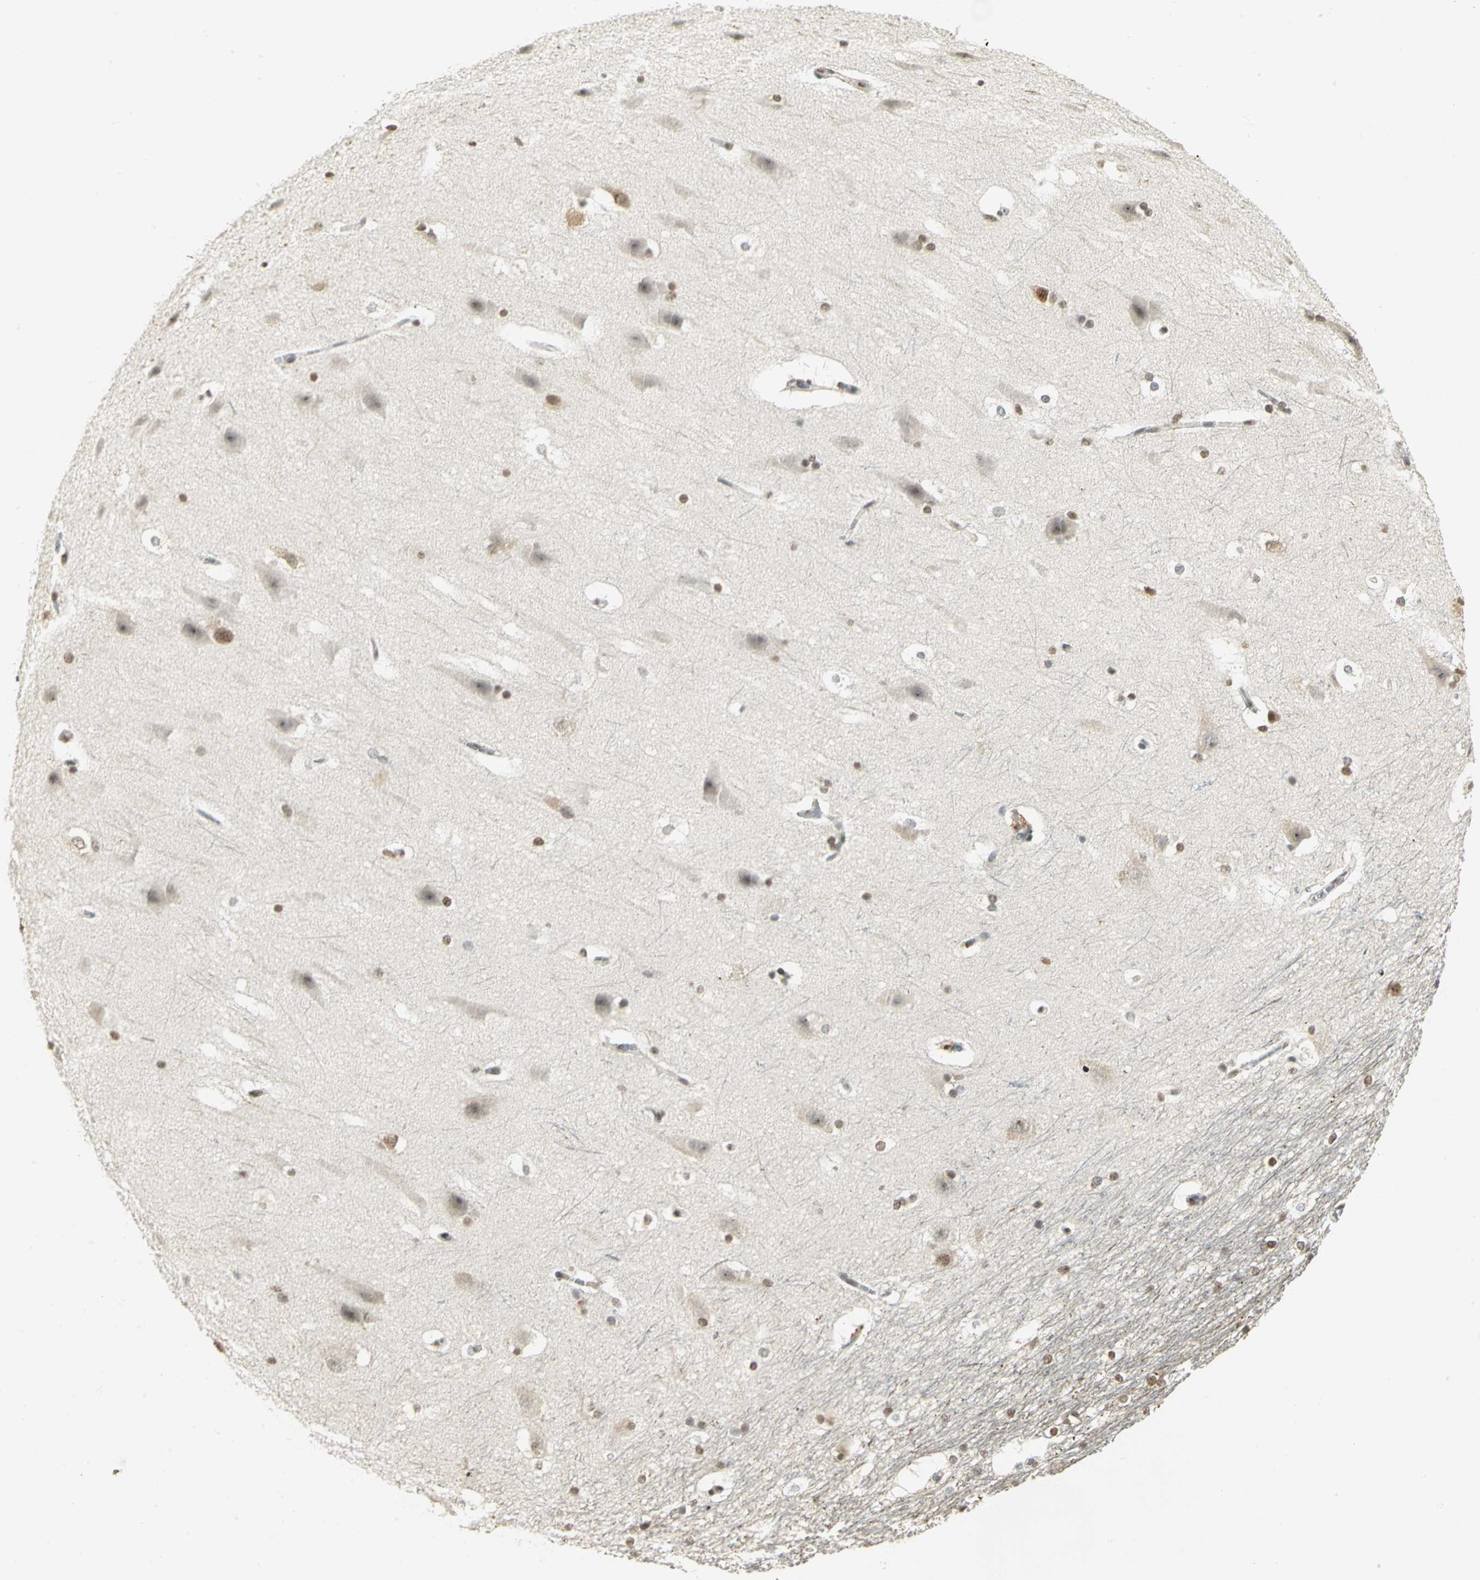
{"staining": {"intensity": "moderate", "quantity": ">75%", "location": "nuclear"}, "tissue": "hippocampus", "cell_type": "Glial cells", "image_type": "normal", "snomed": [{"axis": "morphology", "description": "Normal tissue, NOS"}, {"axis": "topography", "description": "Hippocampus"}], "caption": "Immunohistochemistry (DAB (3,3'-diaminobenzidine)) staining of normal hippocampus demonstrates moderate nuclear protein positivity in about >75% of glial cells.", "gene": "CBX3", "patient": {"sex": "female", "age": 19}}